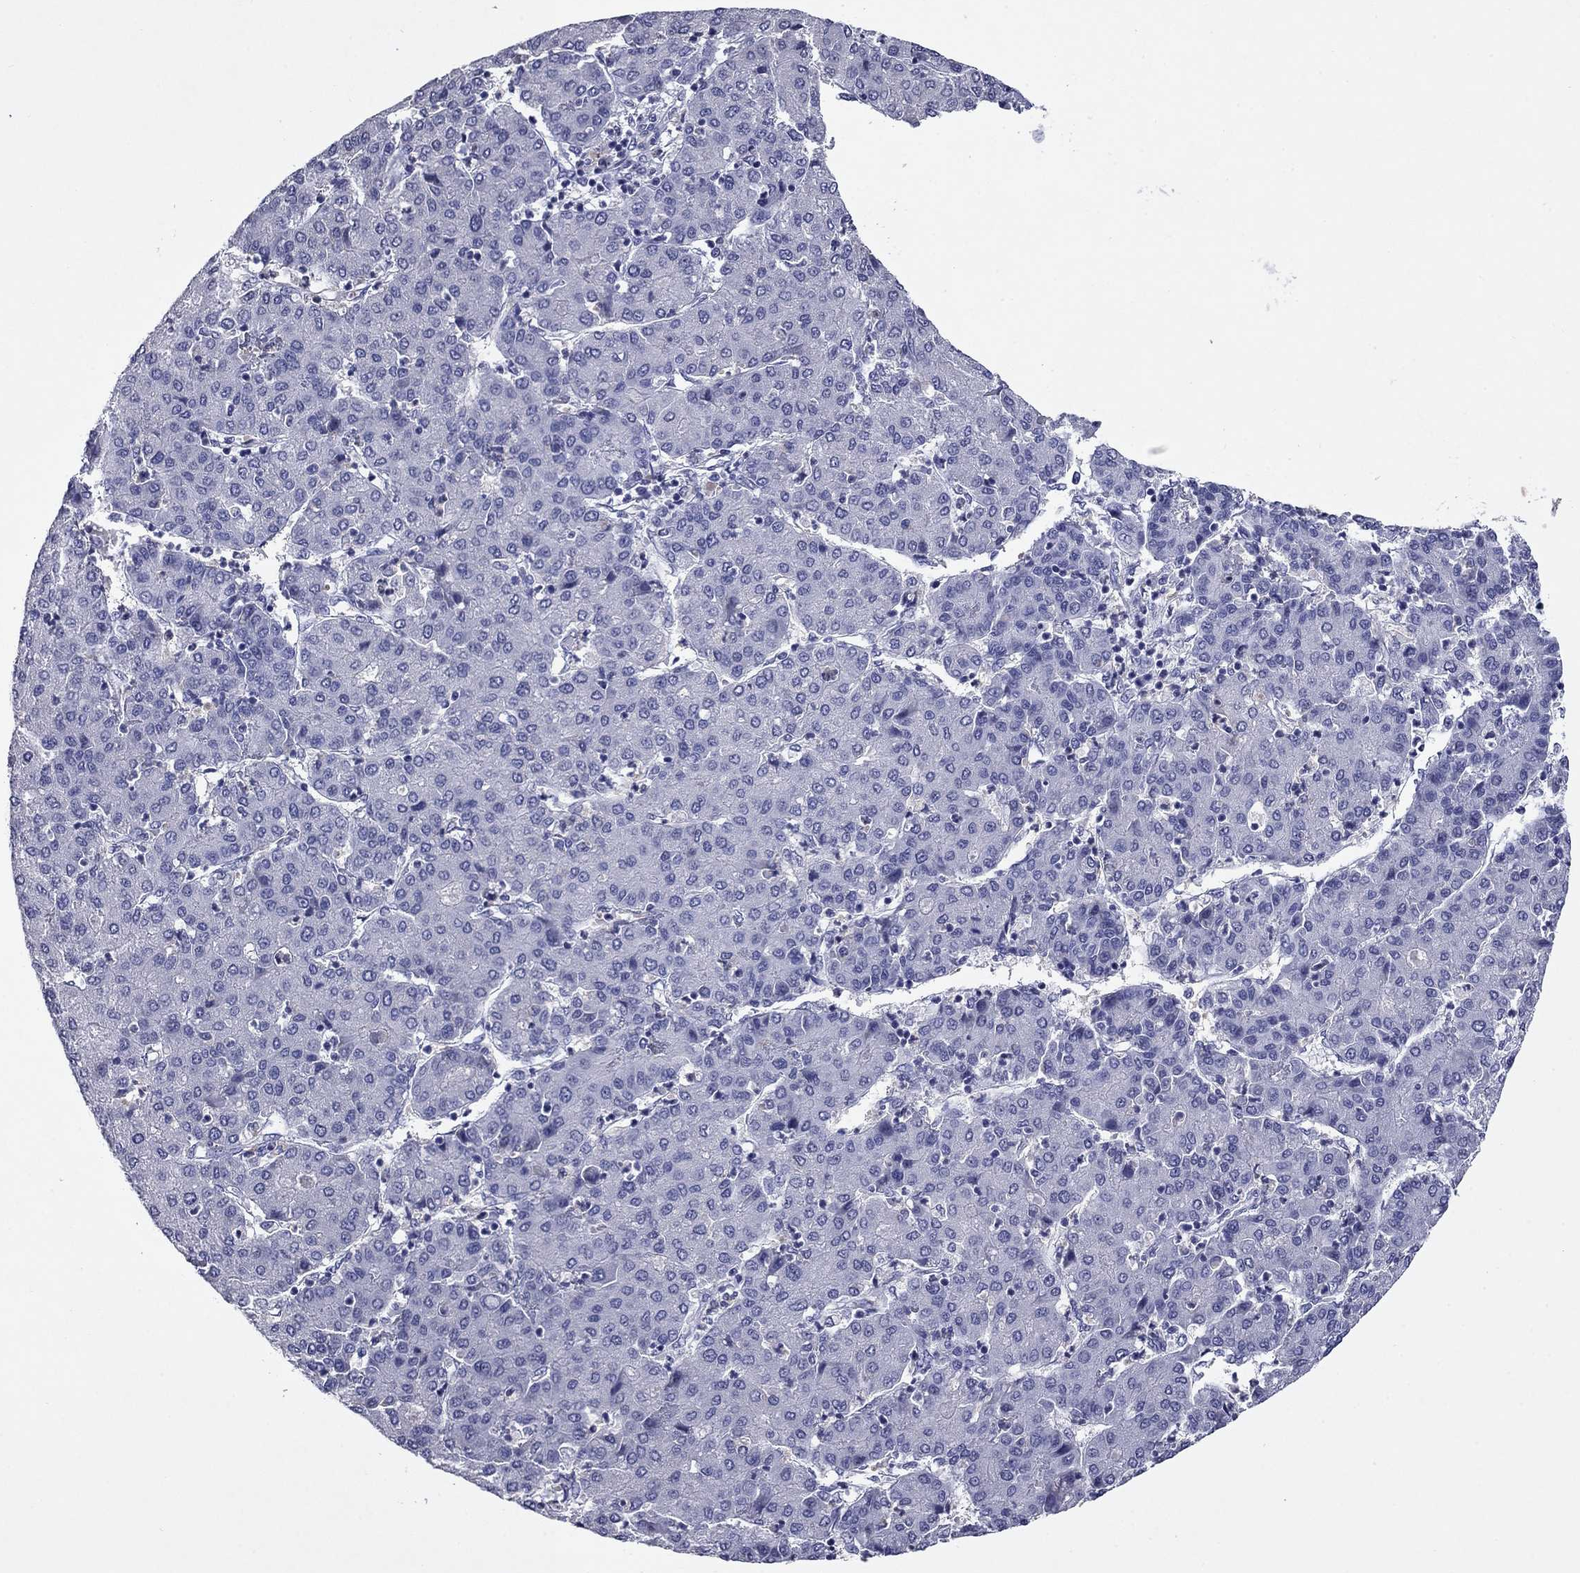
{"staining": {"intensity": "negative", "quantity": "none", "location": "none"}, "tissue": "liver cancer", "cell_type": "Tumor cells", "image_type": "cancer", "snomed": [{"axis": "morphology", "description": "Carcinoma, Hepatocellular, NOS"}, {"axis": "topography", "description": "Liver"}], "caption": "Immunohistochemistry (IHC) micrograph of human liver cancer stained for a protein (brown), which exhibits no positivity in tumor cells. (Brightfield microscopy of DAB (3,3'-diaminobenzidine) immunohistochemistry at high magnification).", "gene": "CFAP119", "patient": {"sex": "male", "age": 65}}